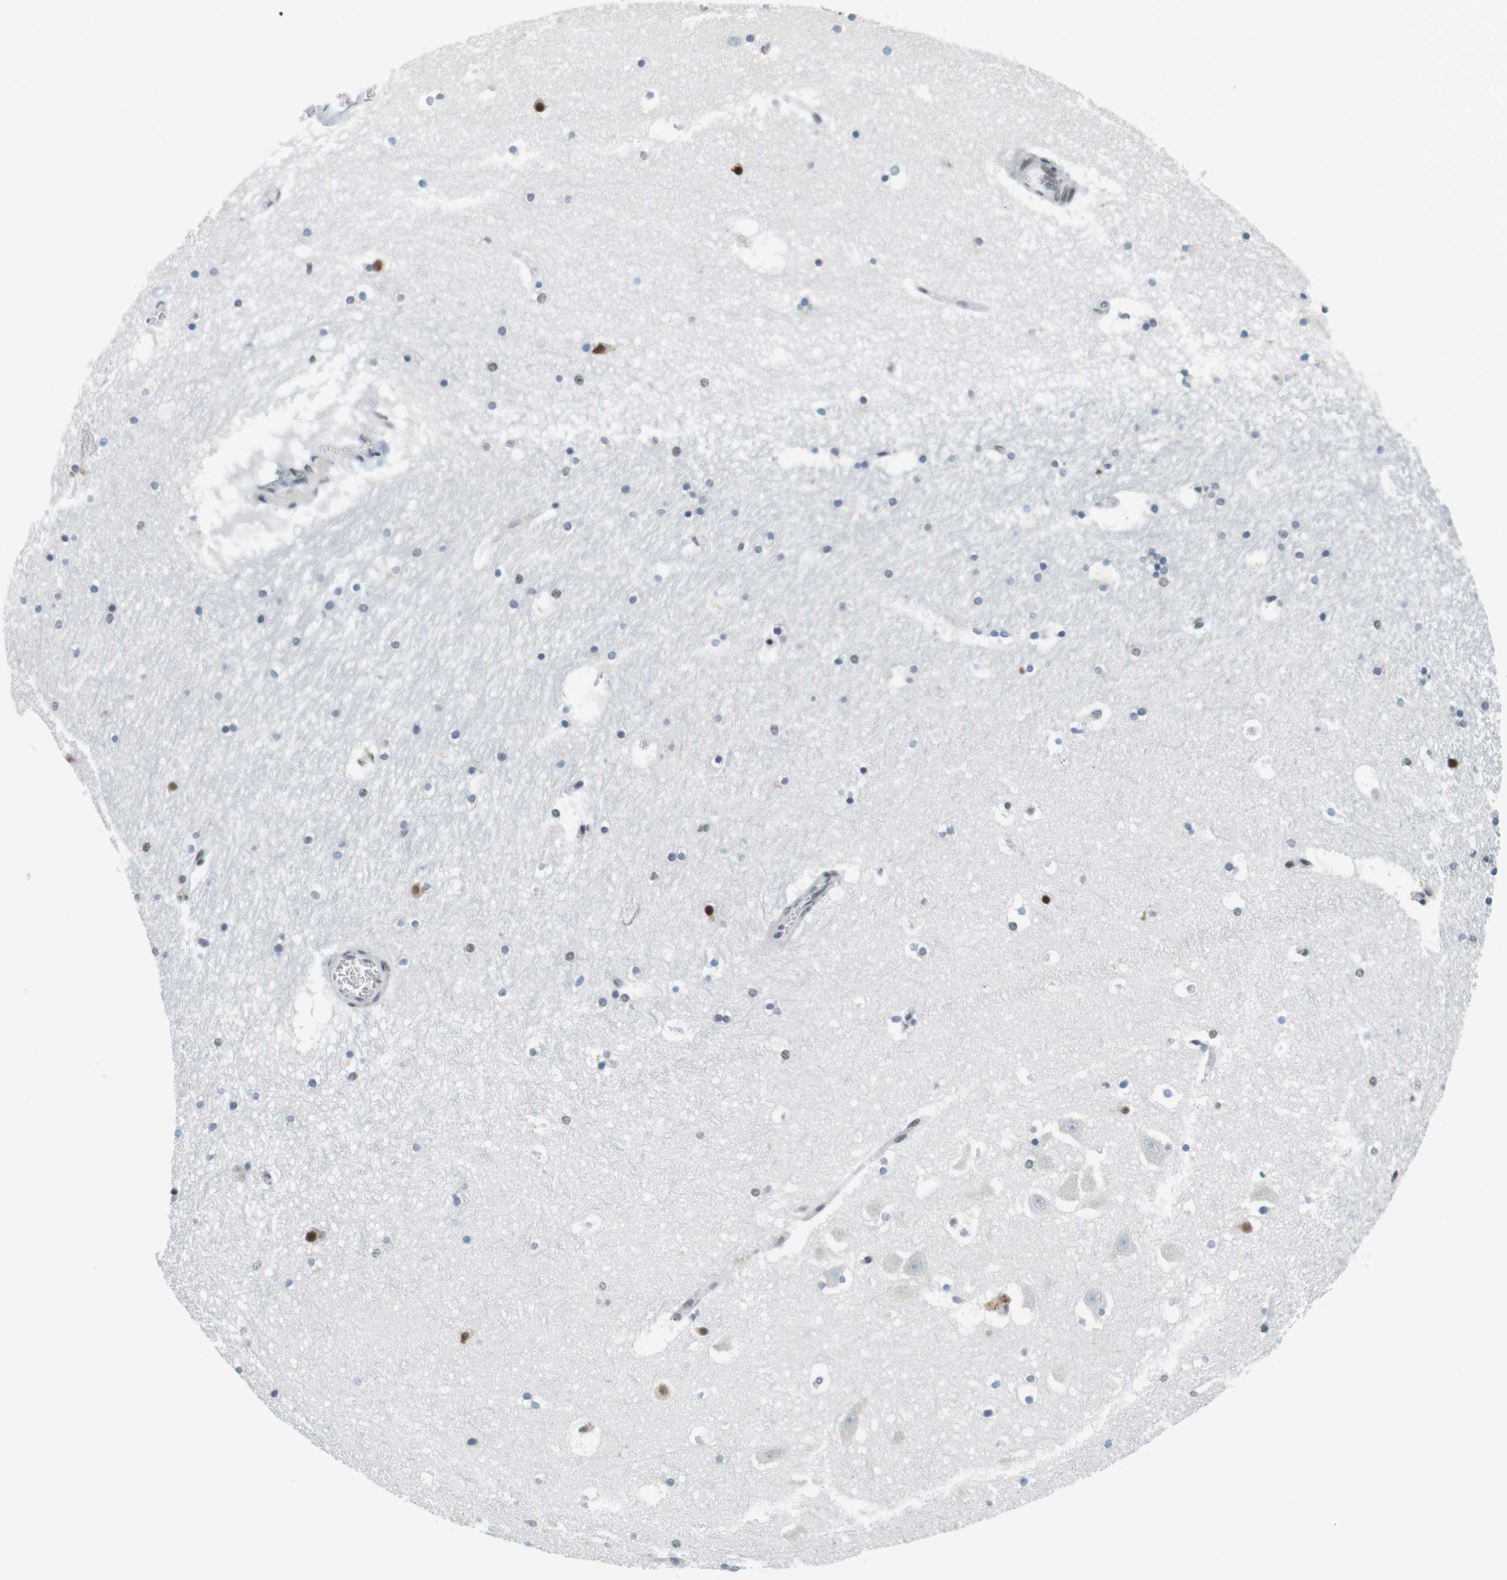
{"staining": {"intensity": "negative", "quantity": "none", "location": "none"}, "tissue": "hippocampus", "cell_type": "Glial cells", "image_type": "normal", "snomed": [{"axis": "morphology", "description": "Normal tissue, NOS"}, {"axis": "topography", "description": "Hippocampus"}], "caption": "Immunohistochemistry (IHC) of unremarkable human hippocampus reveals no positivity in glial cells.", "gene": "RNF38", "patient": {"sex": "male", "age": 45}}